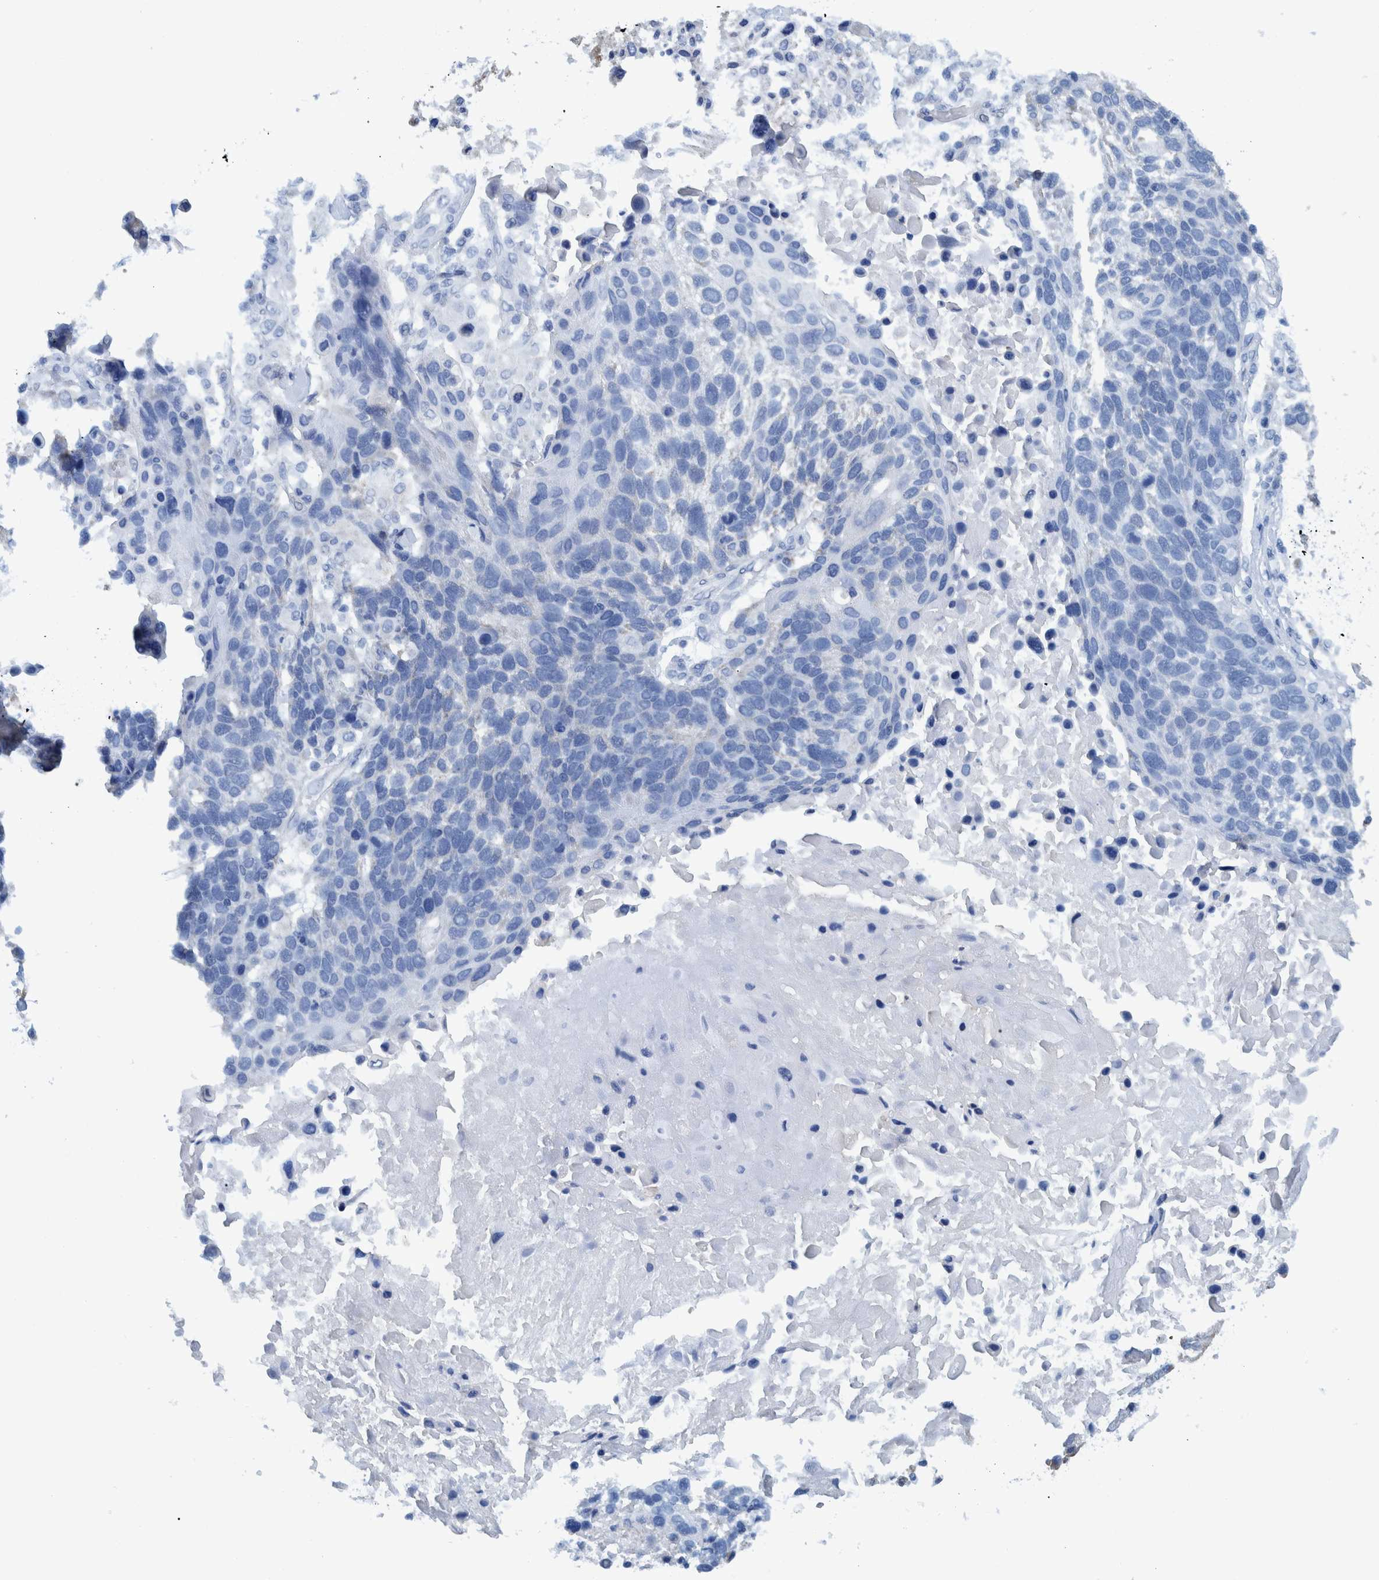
{"staining": {"intensity": "negative", "quantity": "none", "location": "none"}, "tissue": "lung cancer", "cell_type": "Tumor cells", "image_type": "cancer", "snomed": [{"axis": "morphology", "description": "Squamous cell carcinoma, NOS"}, {"axis": "topography", "description": "Lung"}], "caption": "Image shows no protein staining in tumor cells of lung squamous cell carcinoma tissue.", "gene": "BZW2", "patient": {"sex": "male", "age": 65}}